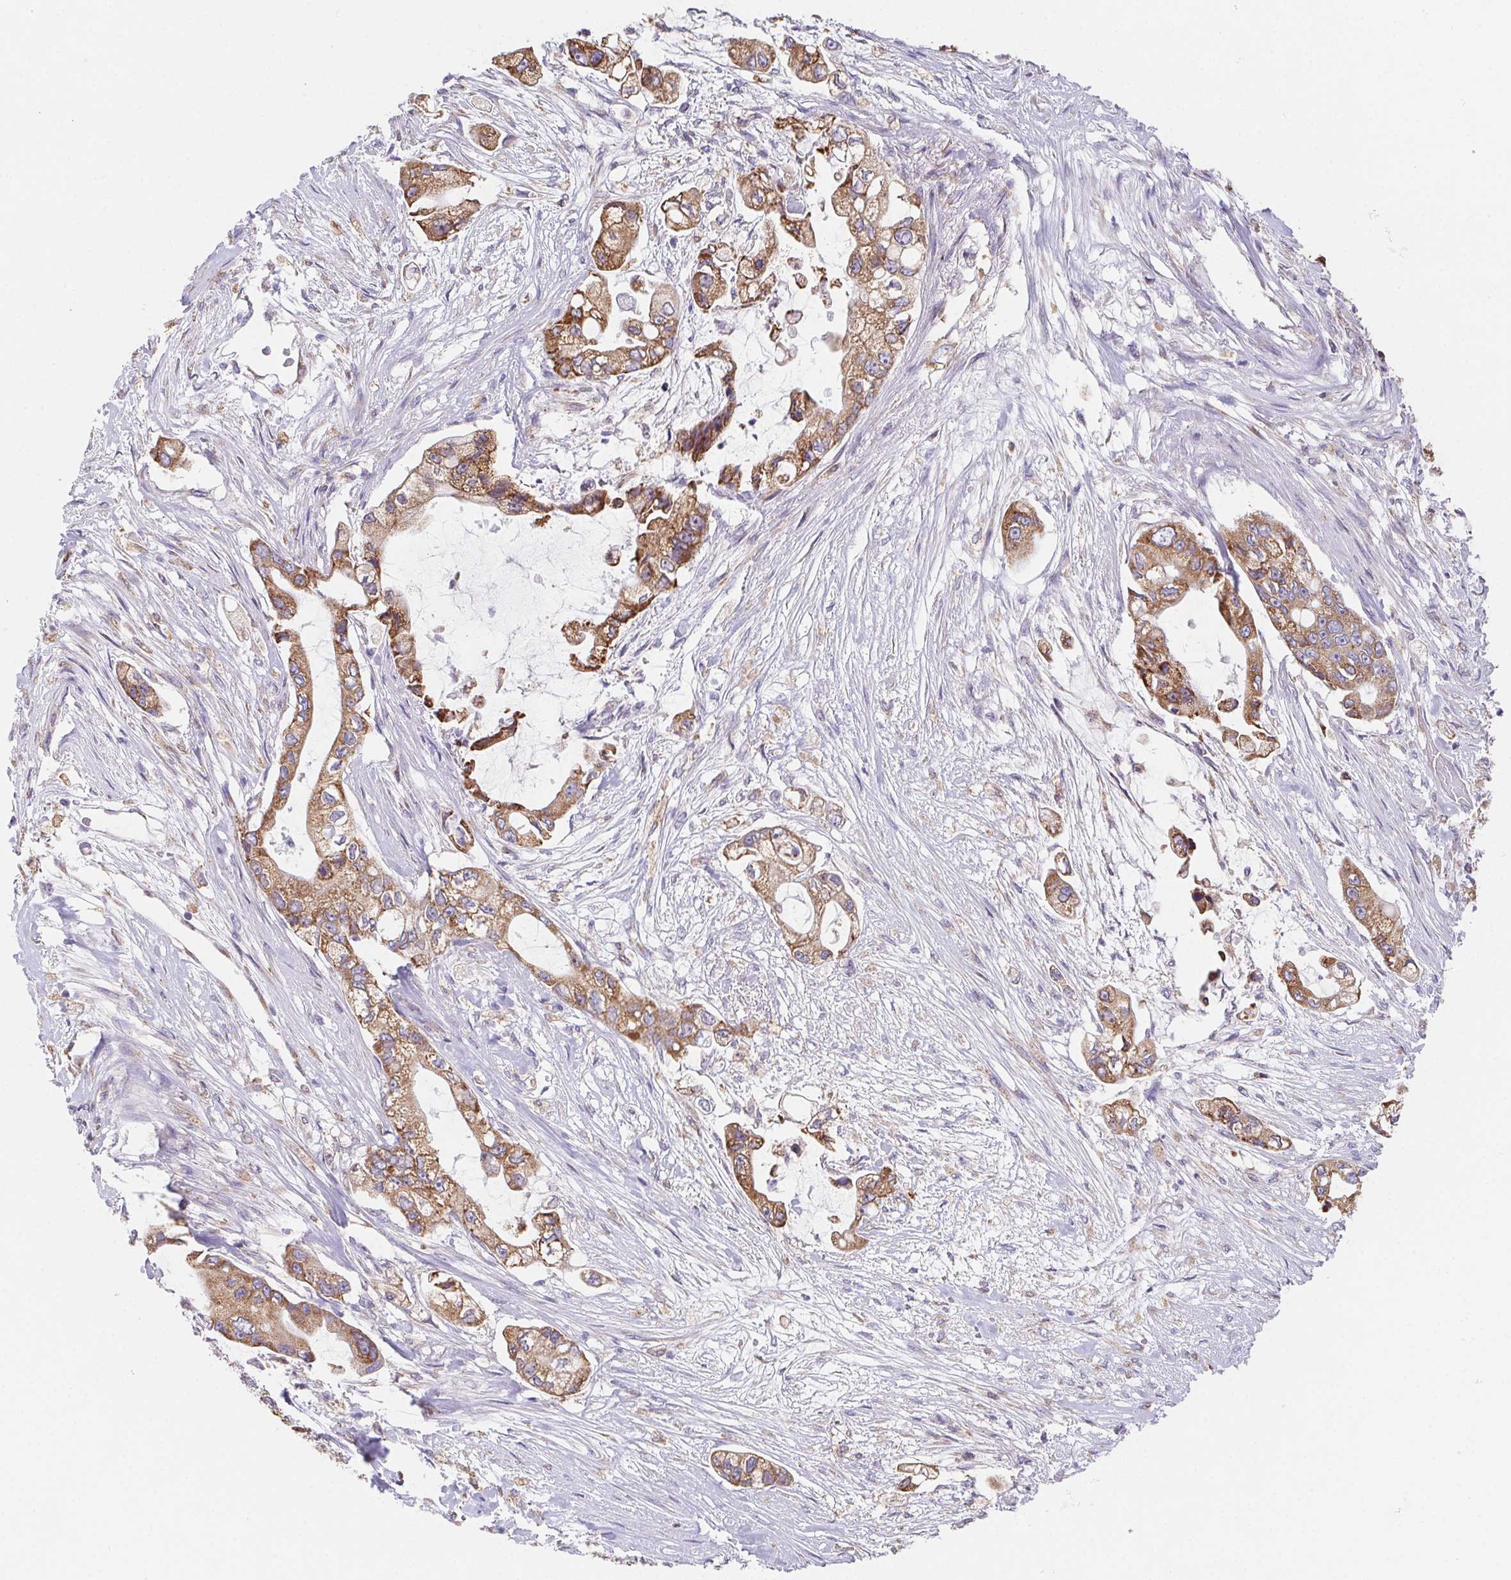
{"staining": {"intensity": "moderate", "quantity": ">75%", "location": "cytoplasmic/membranous"}, "tissue": "pancreatic cancer", "cell_type": "Tumor cells", "image_type": "cancer", "snomed": [{"axis": "morphology", "description": "Adenocarcinoma, NOS"}, {"axis": "topography", "description": "Pancreas"}], "caption": "Immunohistochemistry (IHC) of pancreatic adenocarcinoma exhibits medium levels of moderate cytoplasmic/membranous expression in about >75% of tumor cells.", "gene": "ADAM8", "patient": {"sex": "female", "age": 69}}